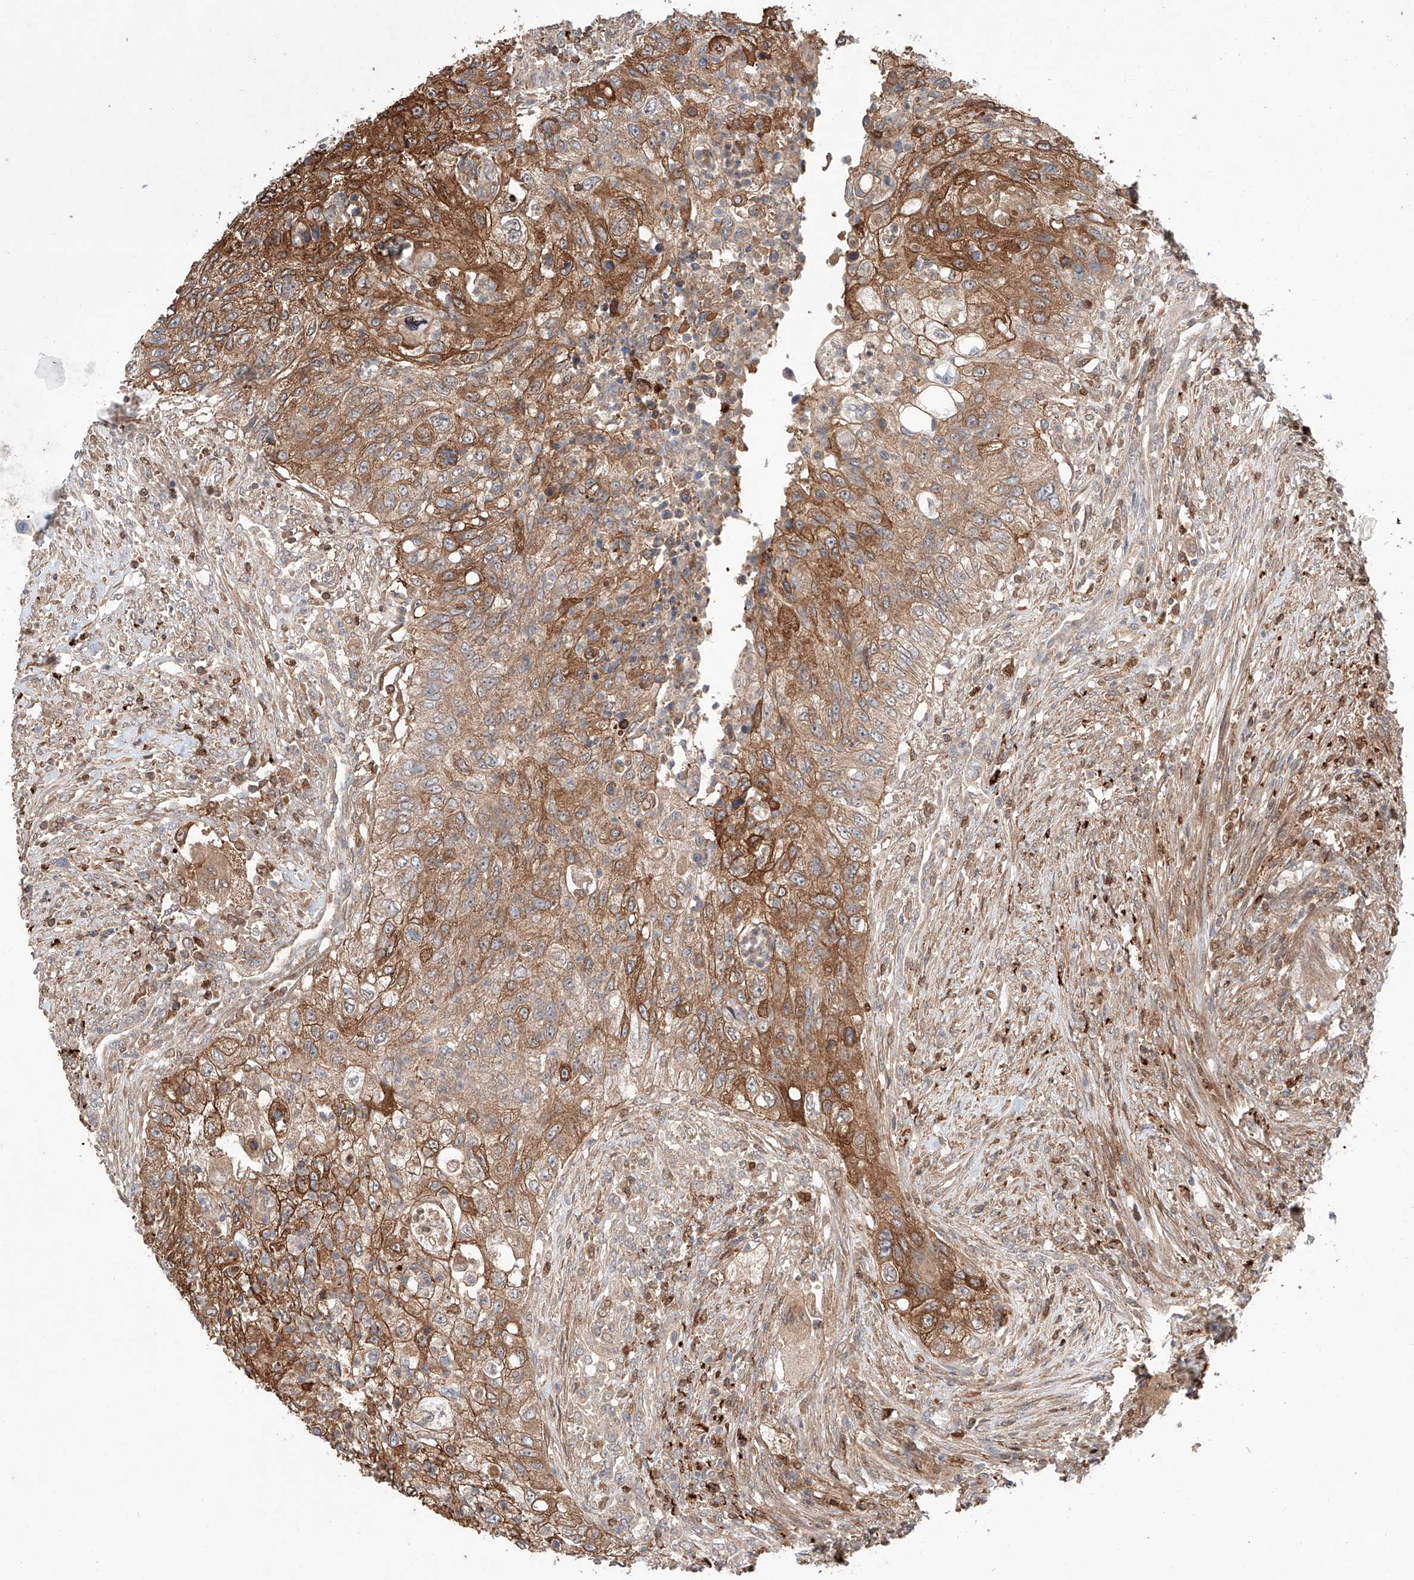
{"staining": {"intensity": "strong", "quantity": "25%-75%", "location": "cytoplasmic/membranous"}, "tissue": "urothelial cancer", "cell_type": "Tumor cells", "image_type": "cancer", "snomed": [{"axis": "morphology", "description": "Urothelial carcinoma, High grade"}, {"axis": "topography", "description": "Urinary bladder"}], "caption": "Protein staining by immunohistochemistry (IHC) reveals strong cytoplasmic/membranous expression in approximately 25%-75% of tumor cells in urothelial cancer. (DAB (3,3'-diaminobenzidine) IHC, brown staining for protein, blue staining for nuclei).", "gene": "IGSF22", "patient": {"sex": "female", "age": 60}}